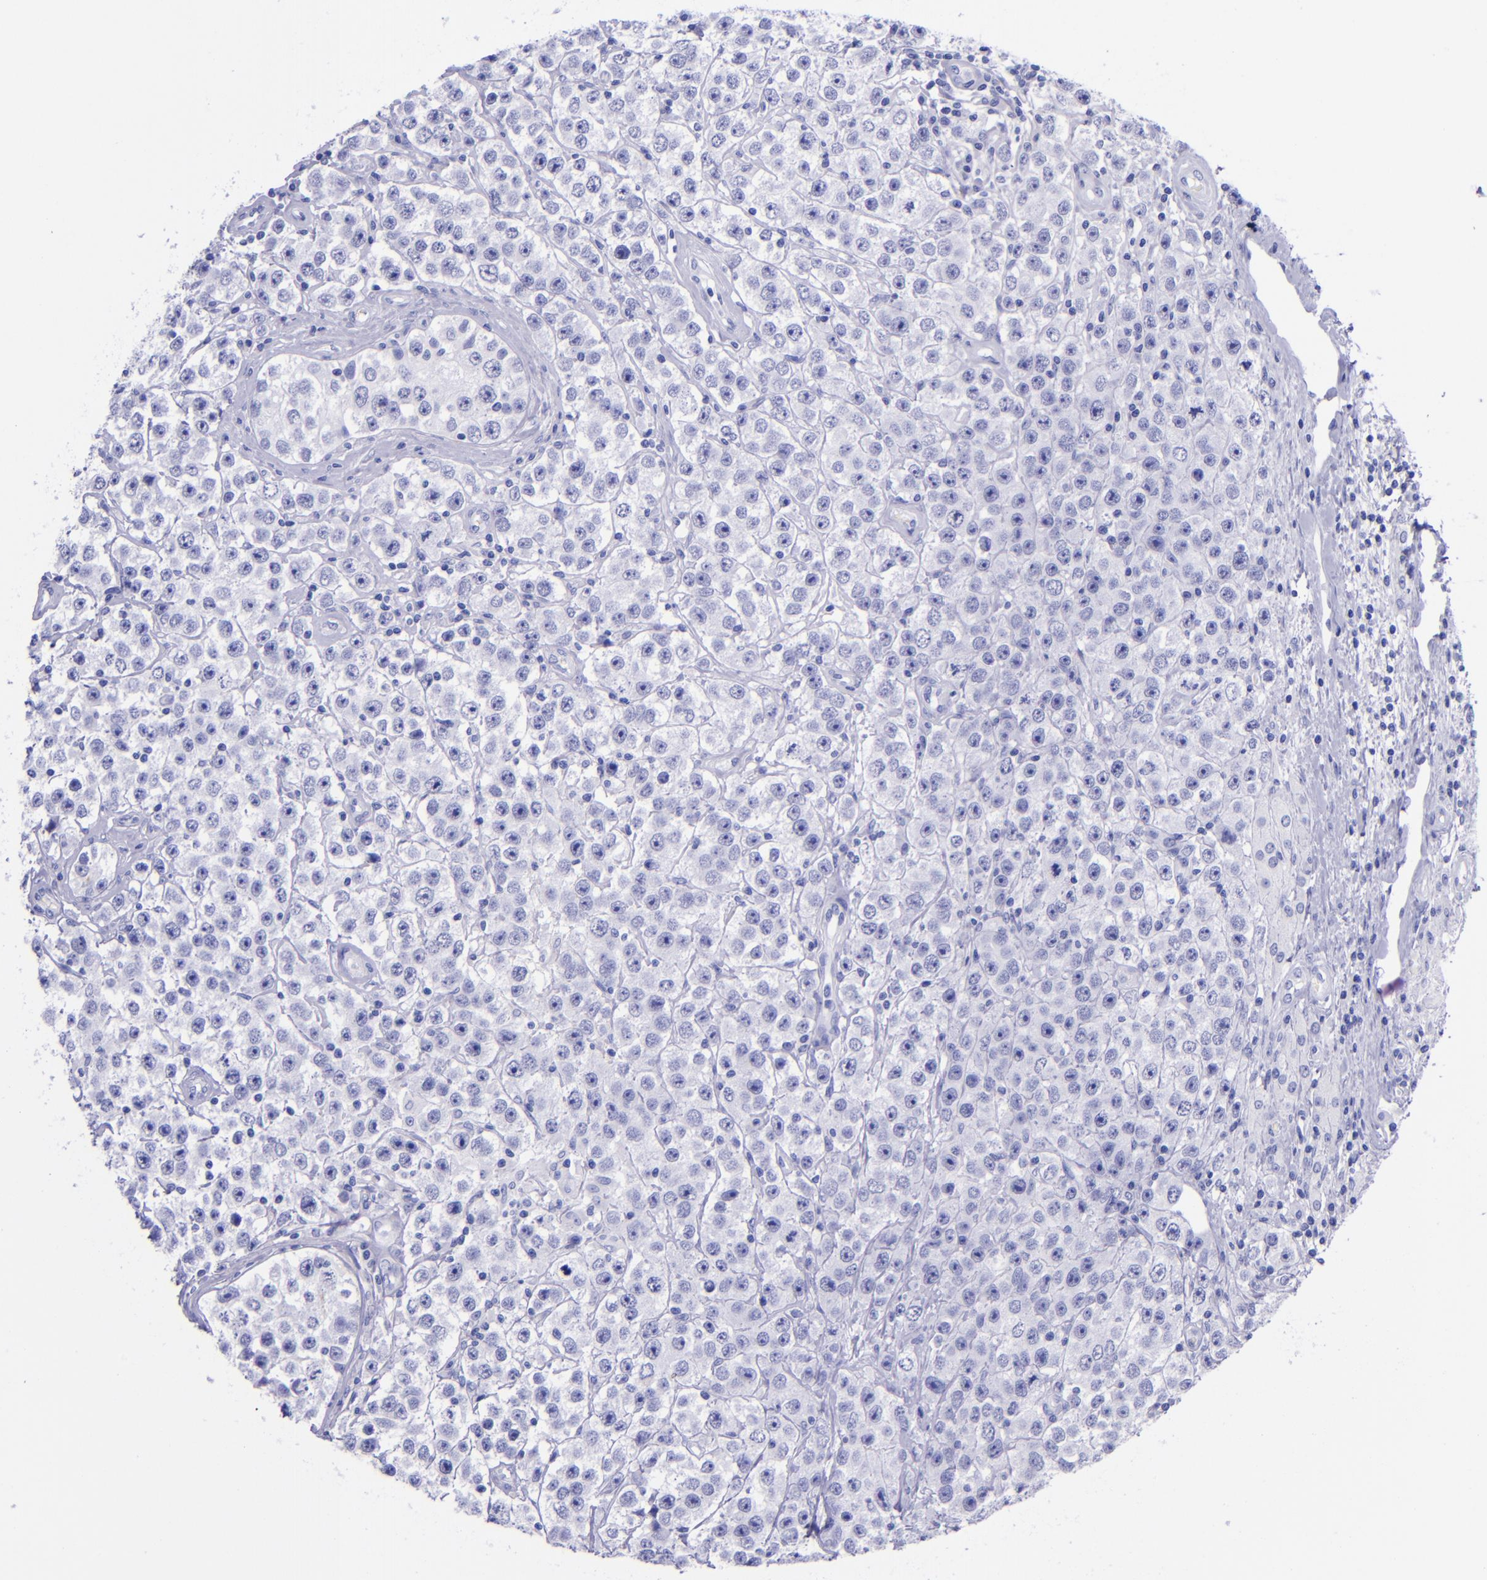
{"staining": {"intensity": "negative", "quantity": "none", "location": "none"}, "tissue": "testis cancer", "cell_type": "Tumor cells", "image_type": "cancer", "snomed": [{"axis": "morphology", "description": "Seminoma, NOS"}, {"axis": "topography", "description": "Testis"}], "caption": "The micrograph displays no significant staining in tumor cells of testis seminoma. (DAB IHC visualized using brightfield microscopy, high magnification).", "gene": "KRT4", "patient": {"sex": "male", "age": 52}}